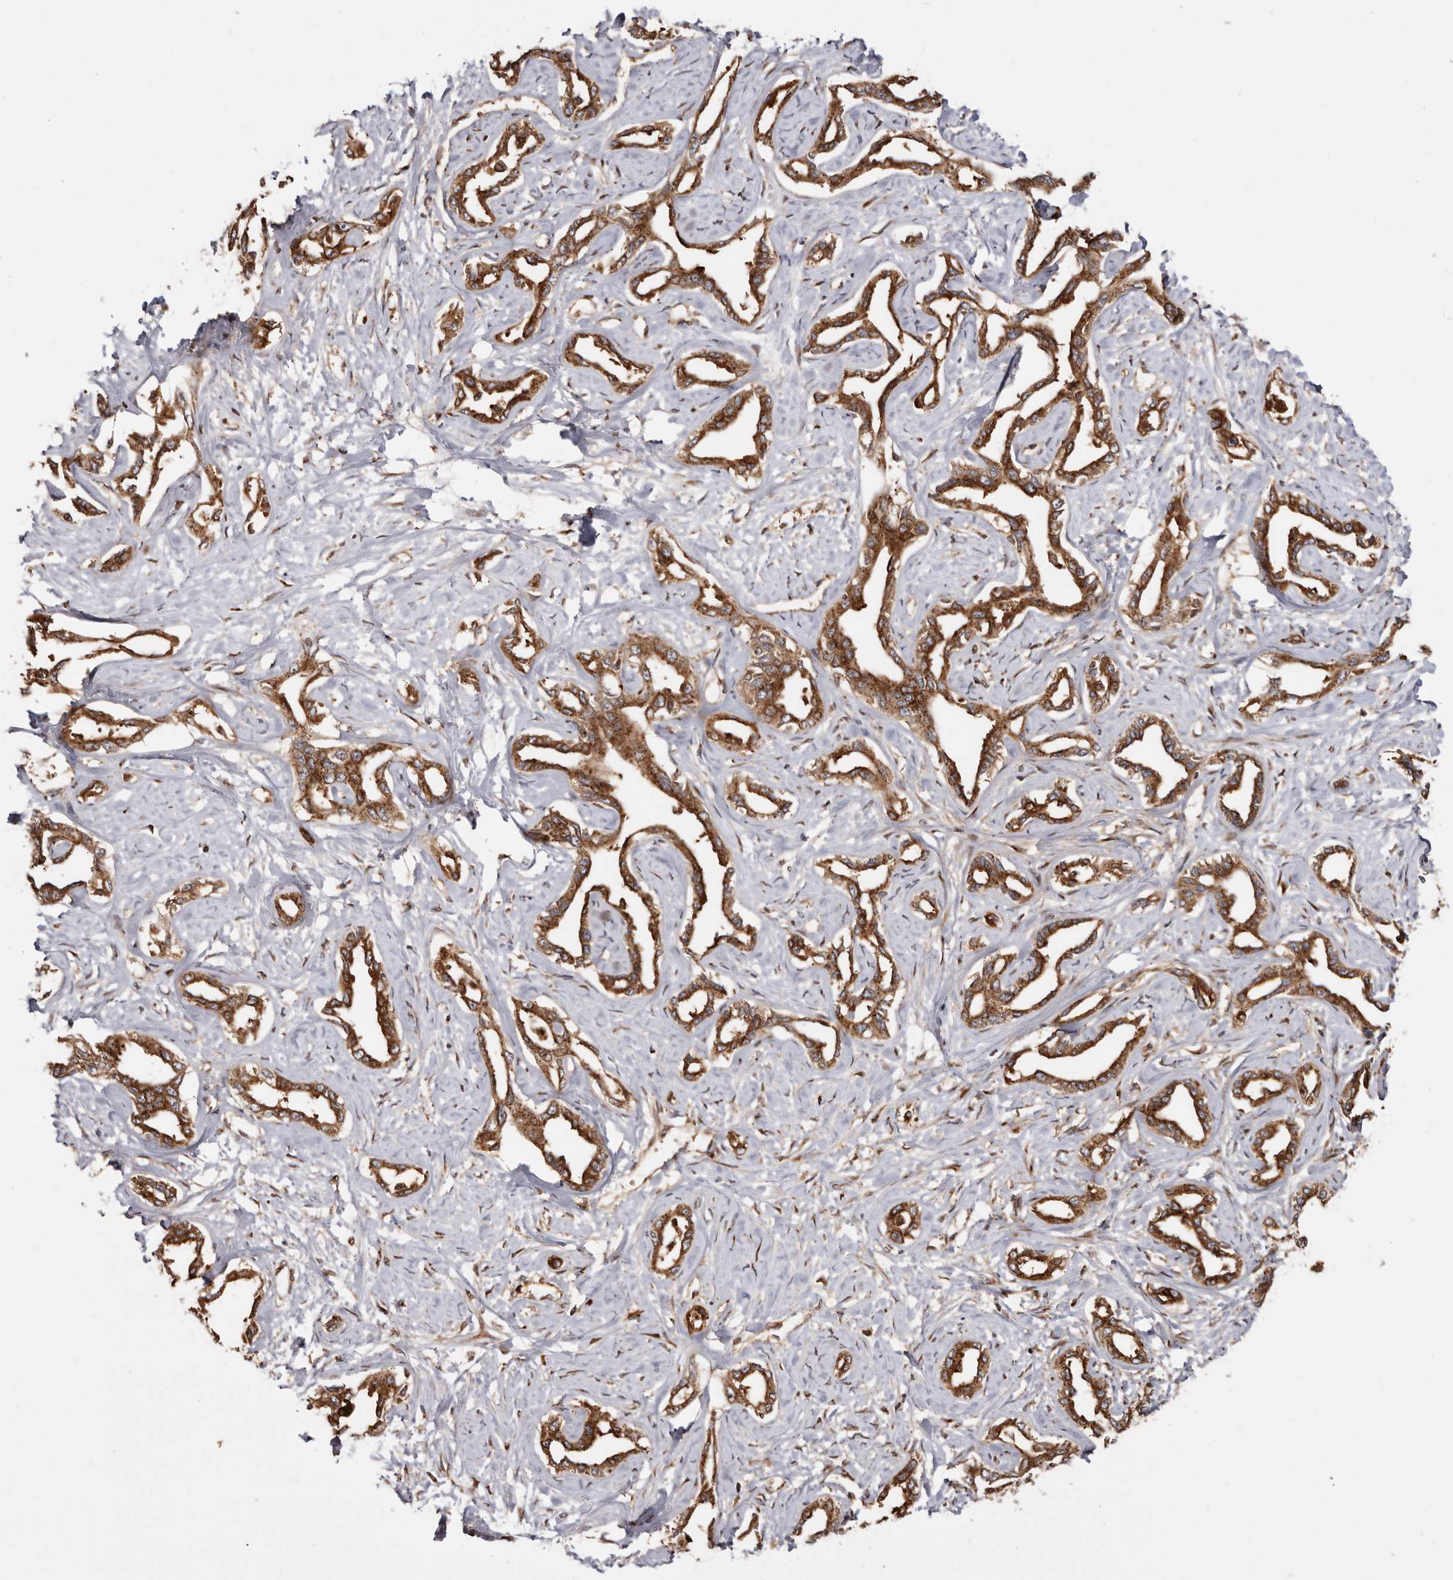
{"staining": {"intensity": "strong", "quantity": ">75%", "location": "cytoplasmic/membranous"}, "tissue": "liver cancer", "cell_type": "Tumor cells", "image_type": "cancer", "snomed": [{"axis": "morphology", "description": "Cholangiocarcinoma"}, {"axis": "topography", "description": "Liver"}], "caption": "A photomicrograph showing strong cytoplasmic/membranous staining in approximately >75% of tumor cells in liver cancer, as visualized by brown immunohistochemical staining.", "gene": "GPR27", "patient": {"sex": "male", "age": 59}}